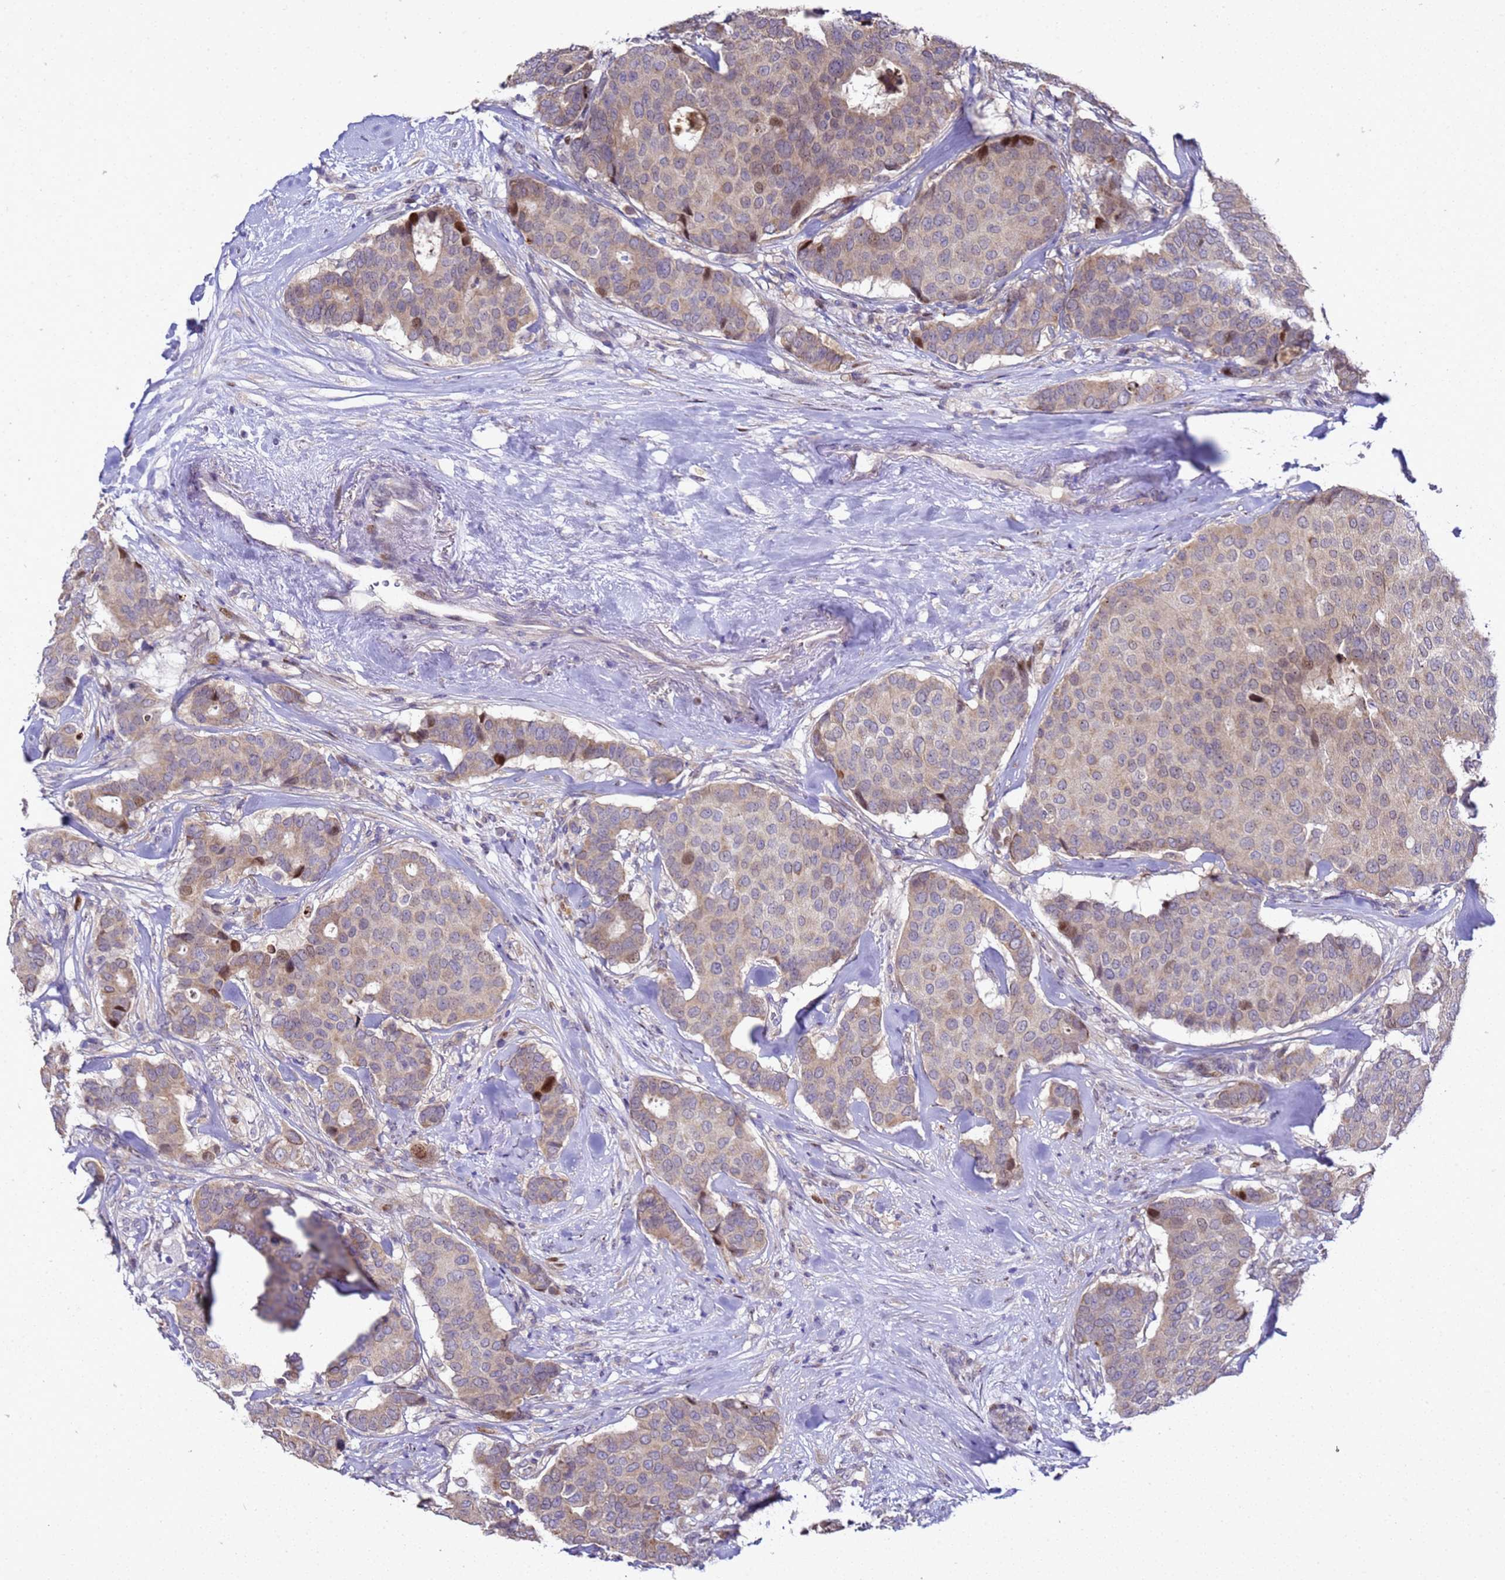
{"staining": {"intensity": "weak", "quantity": "25%-75%", "location": "cytoplasmic/membranous"}, "tissue": "breast cancer", "cell_type": "Tumor cells", "image_type": "cancer", "snomed": [{"axis": "morphology", "description": "Duct carcinoma"}, {"axis": "topography", "description": "Breast"}], "caption": "Protein expression analysis of breast cancer (infiltrating ductal carcinoma) displays weak cytoplasmic/membranous staining in approximately 25%-75% of tumor cells.", "gene": "ALG3", "patient": {"sex": "female", "age": 75}}